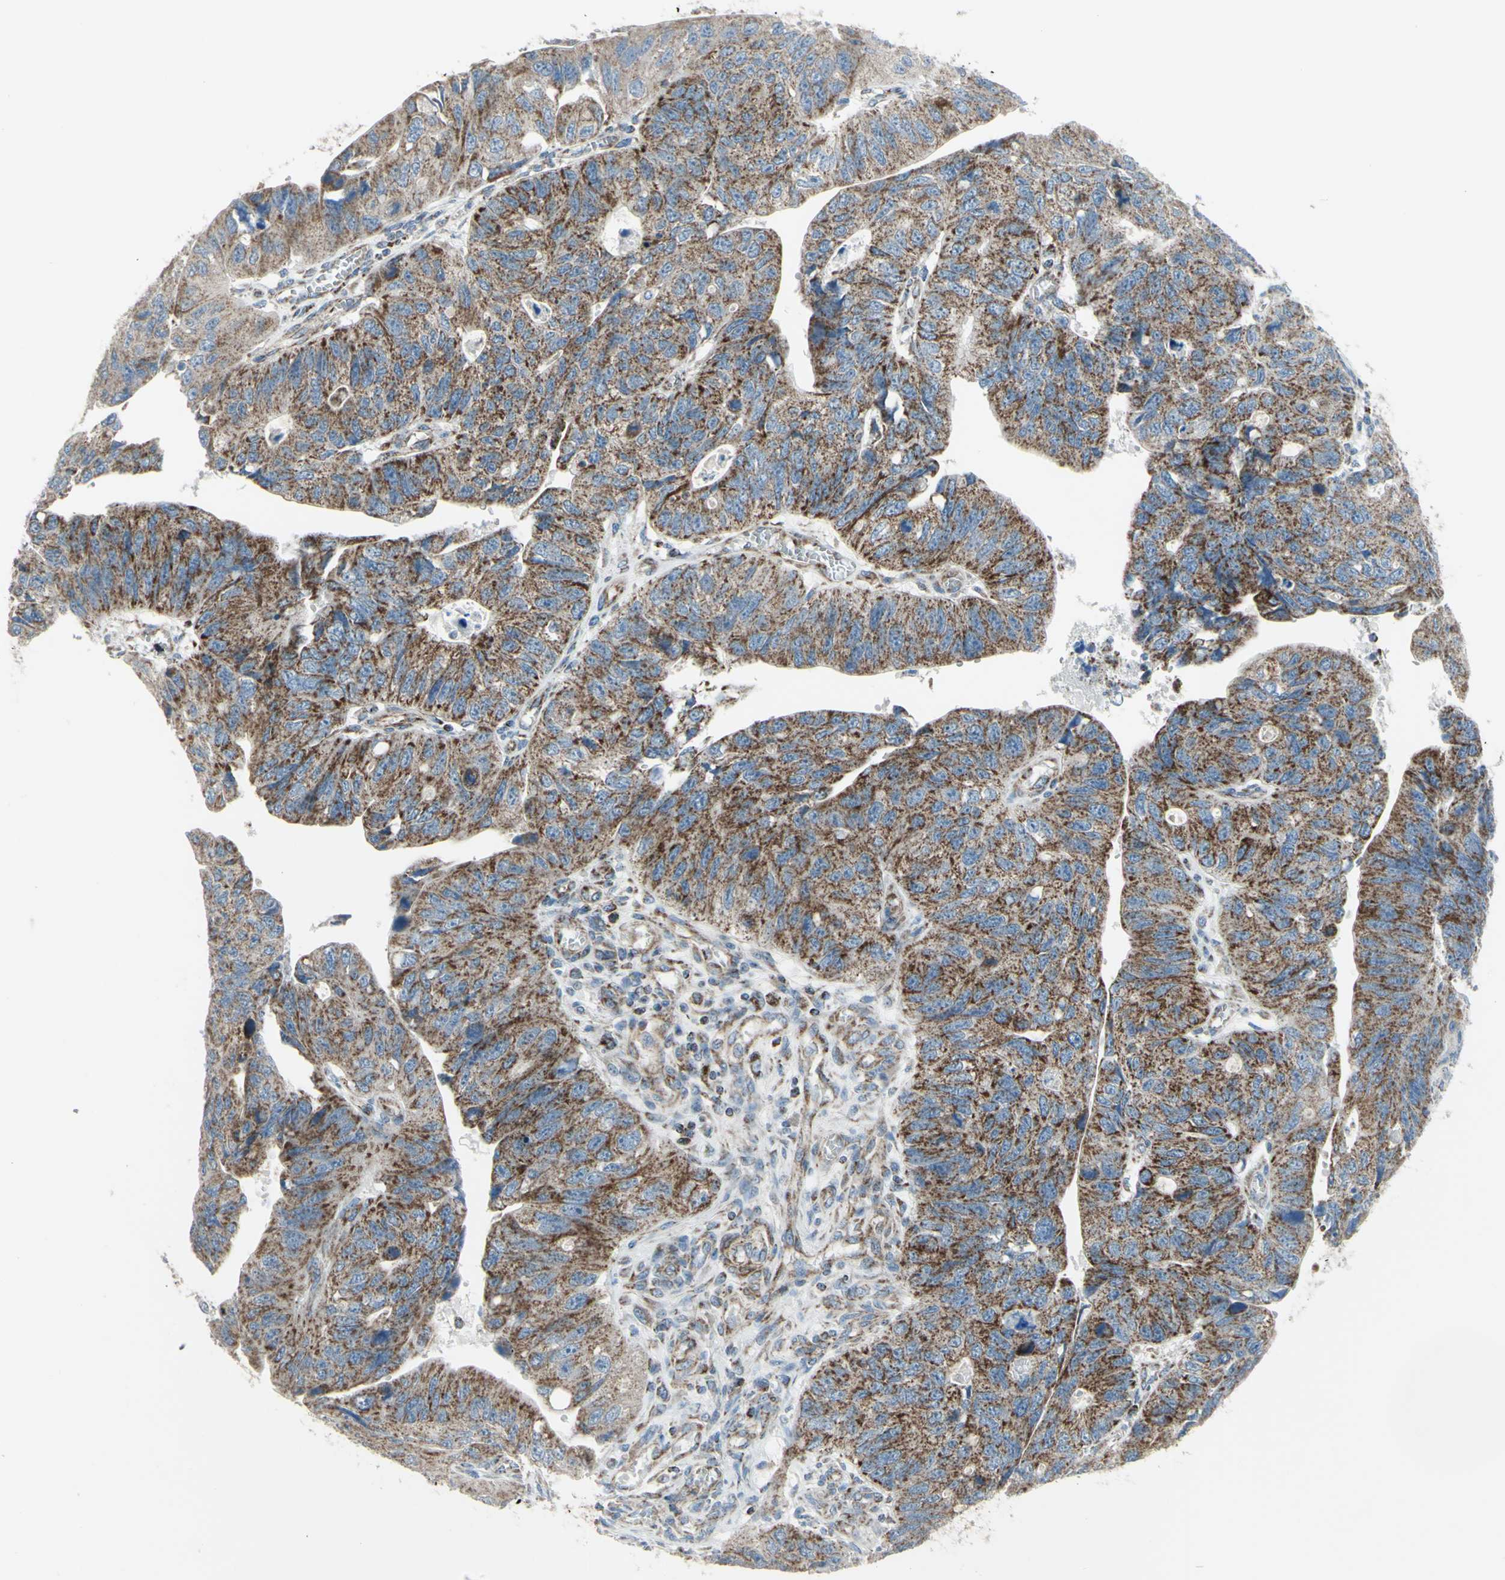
{"staining": {"intensity": "moderate", "quantity": "25%-75%", "location": "cytoplasmic/membranous"}, "tissue": "stomach cancer", "cell_type": "Tumor cells", "image_type": "cancer", "snomed": [{"axis": "morphology", "description": "Adenocarcinoma, NOS"}, {"axis": "topography", "description": "Stomach"}], "caption": "Immunohistochemical staining of stomach cancer shows moderate cytoplasmic/membranous protein expression in about 25%-75% of tumor cells.", "gene": "FAM171B", "patient": {"sex": "male", "age": 59}}